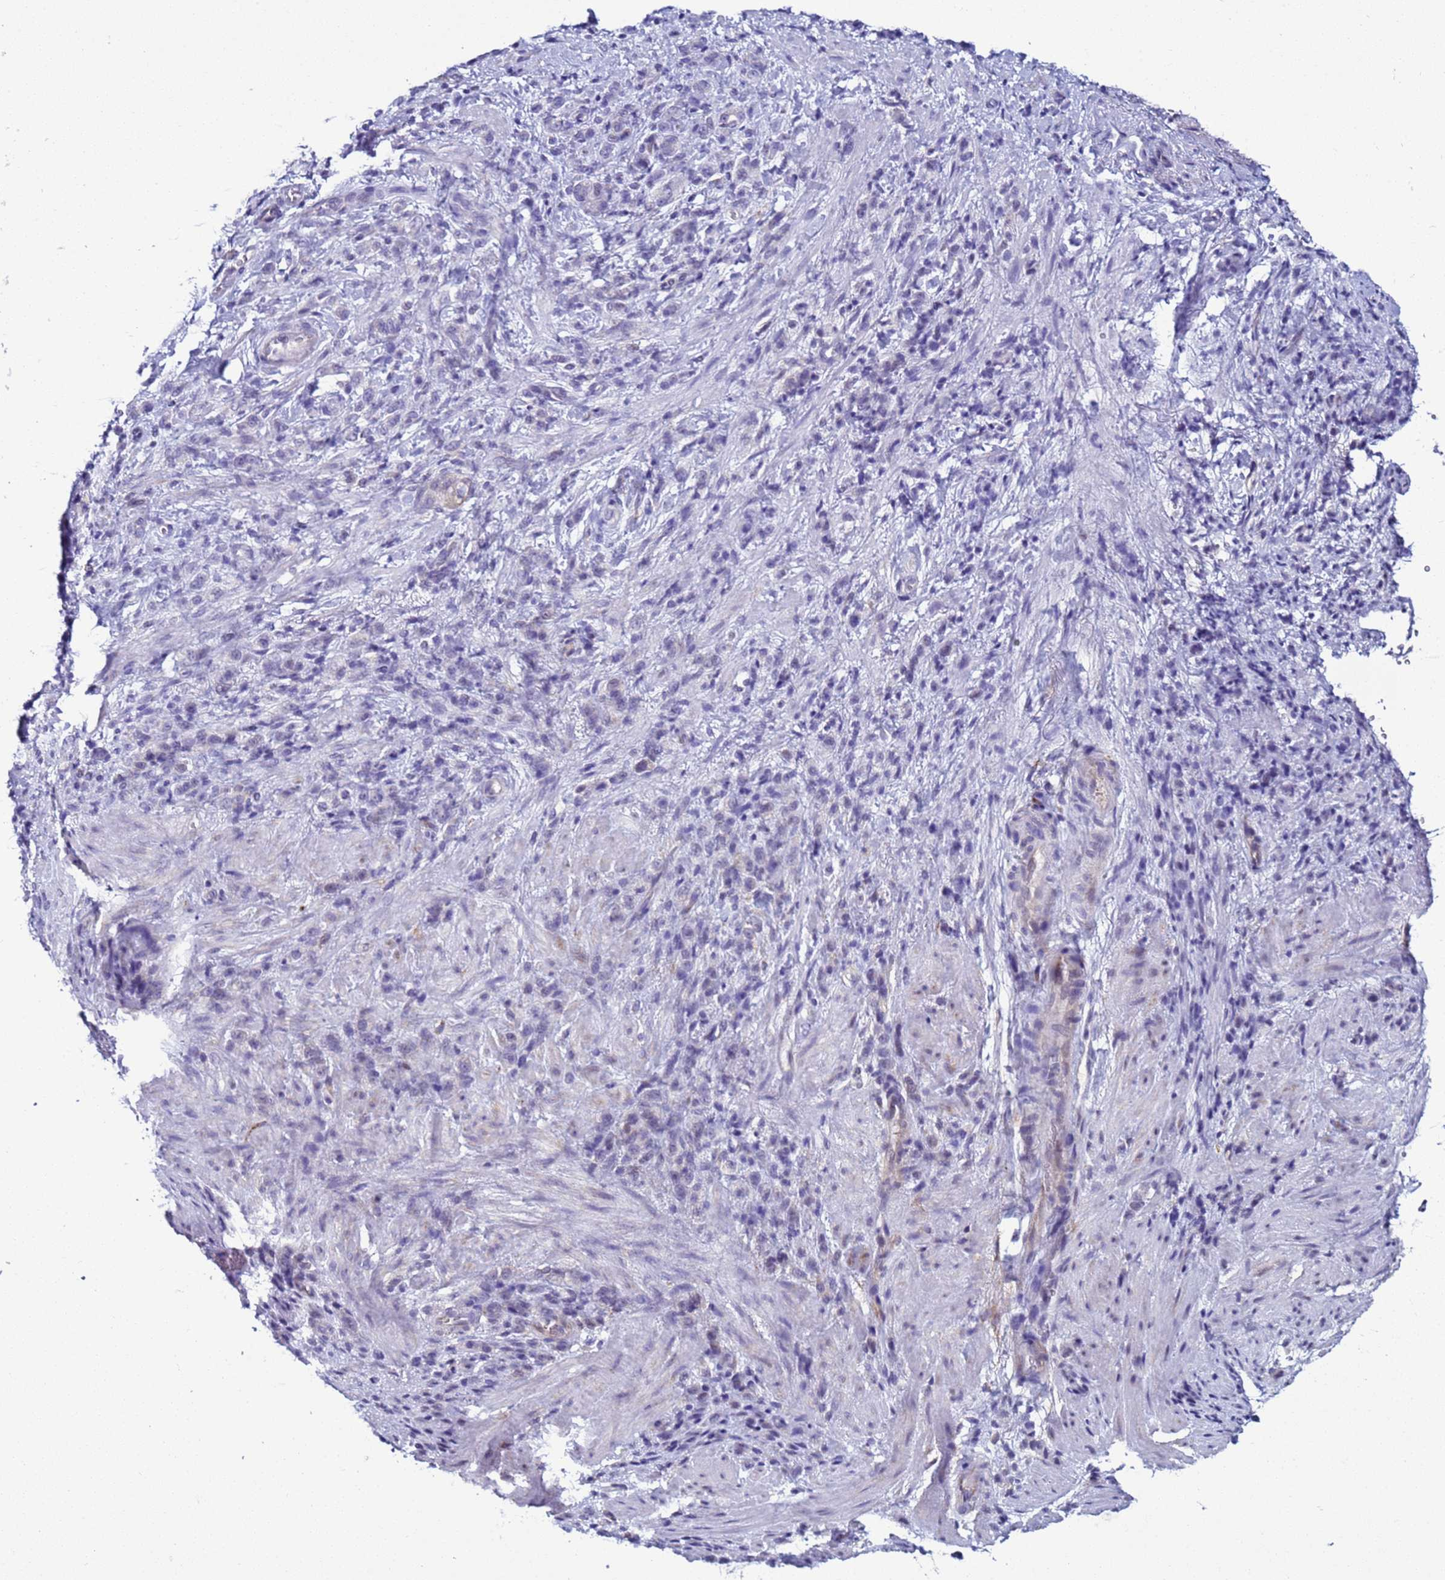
{"staining": {"intensity": "negative", "quantity": "none", "location": "none"}, "tissue": "stomach cancer", "cell_type": "Tumor cells", "image_type": "cancer", "snomed": [{"axis": "morphology", "description": "Adenocarcinoma, NOS"}, {"axis": "topography", "description": "Stomach"}], "caption": "The immunohistochemistry (IHC) image has no significant staining in tumor cells of stomach cancer (adenocarcinoma) tissue. Nuclei are stained in blue.", "gene": "LRRC10B", "patient": {"sex": "male", "age": 77}}